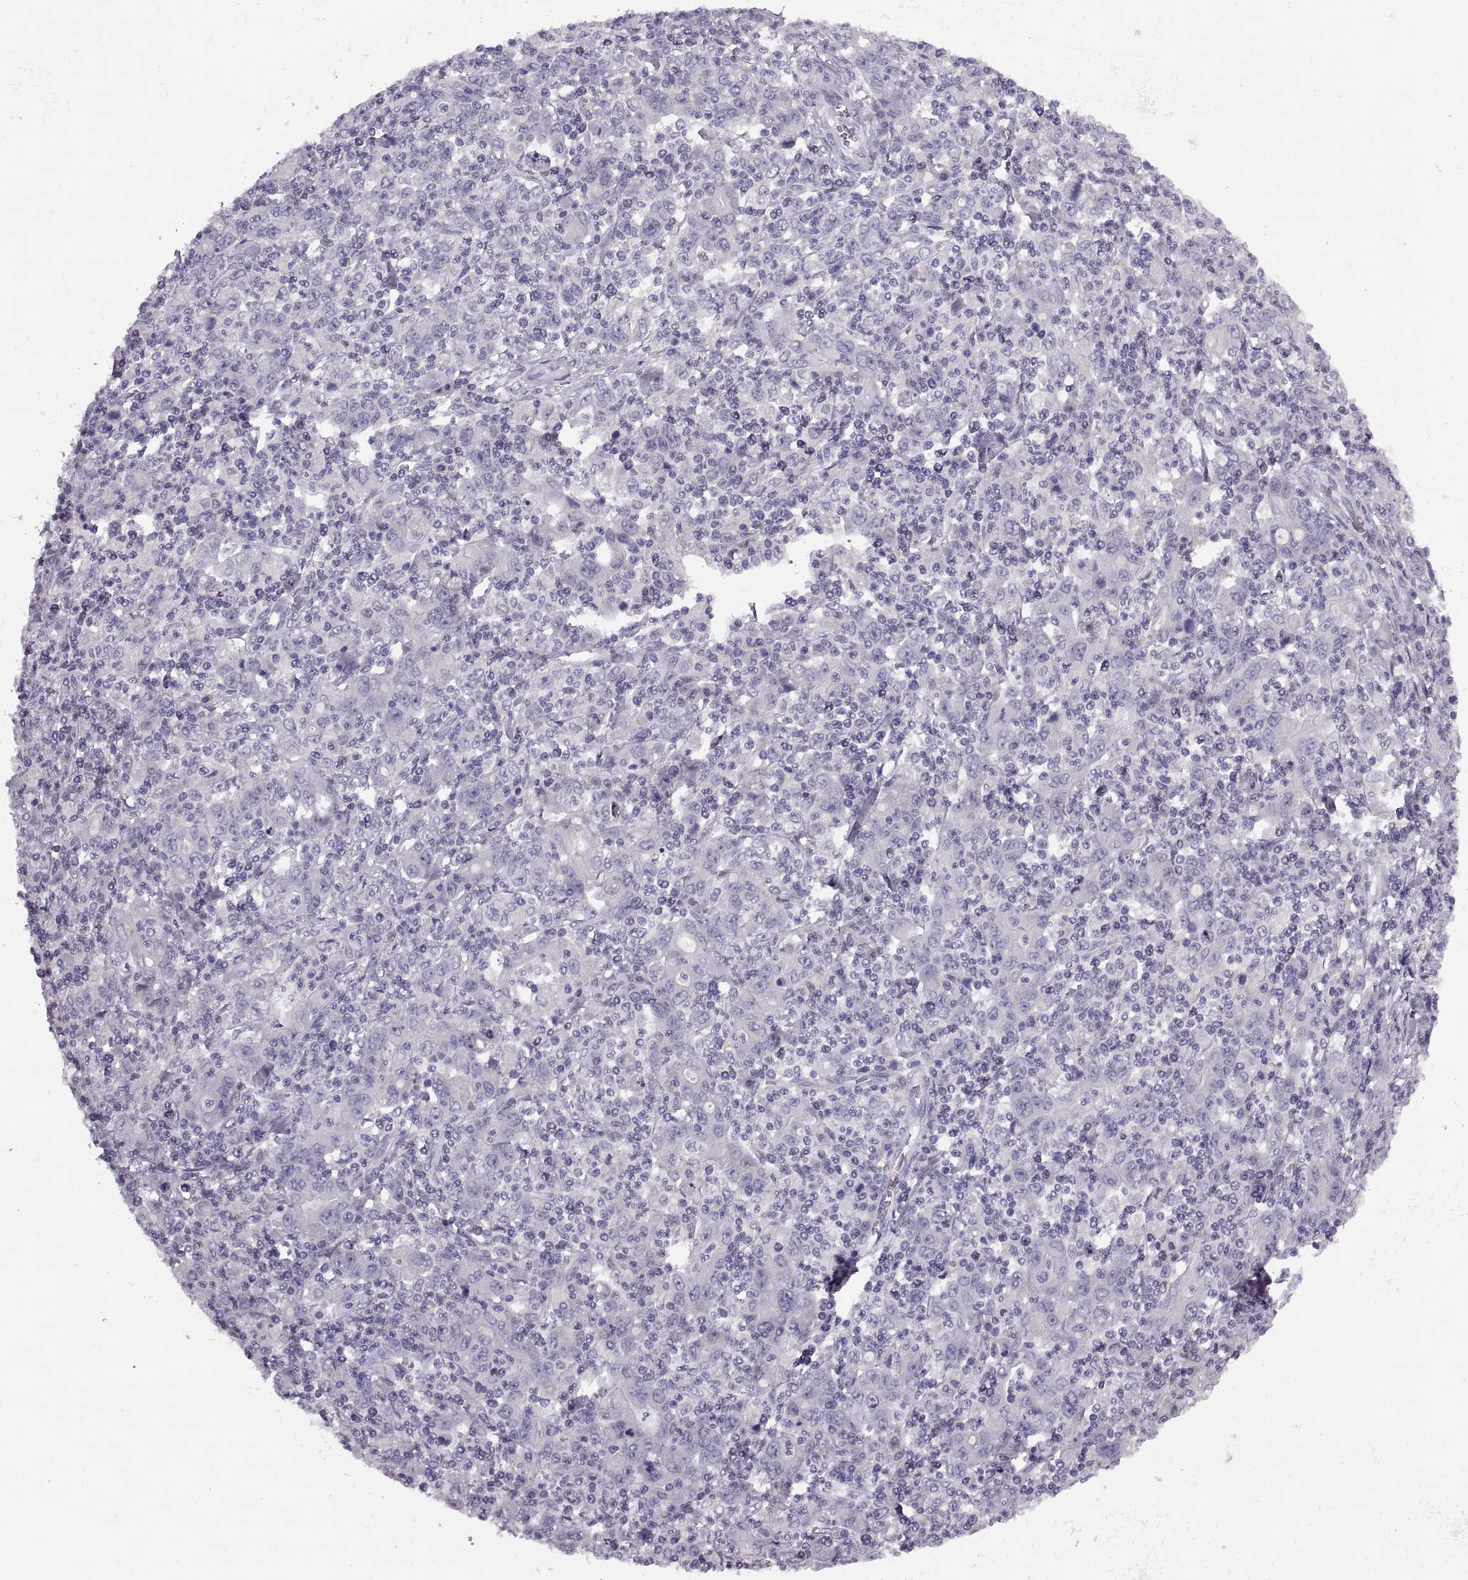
{"staining": {"intensity": "negative", "quantity": "none", "location": "none"}, "tissue": "stomach cancer", "cell_type": "Tumor cells", "image_type": "cancer", "snomed": [{"axis": "morphology", "description": "Adenocarcinoma, NOS"}, {"axis": "topography", "description": "Stomach, upper"}], "caption": "Tumor cells show no significant staining in adenocarcinoma (stomach).", "gene": "PRSS54", "patient": {"sex": "male", "age": 69}}